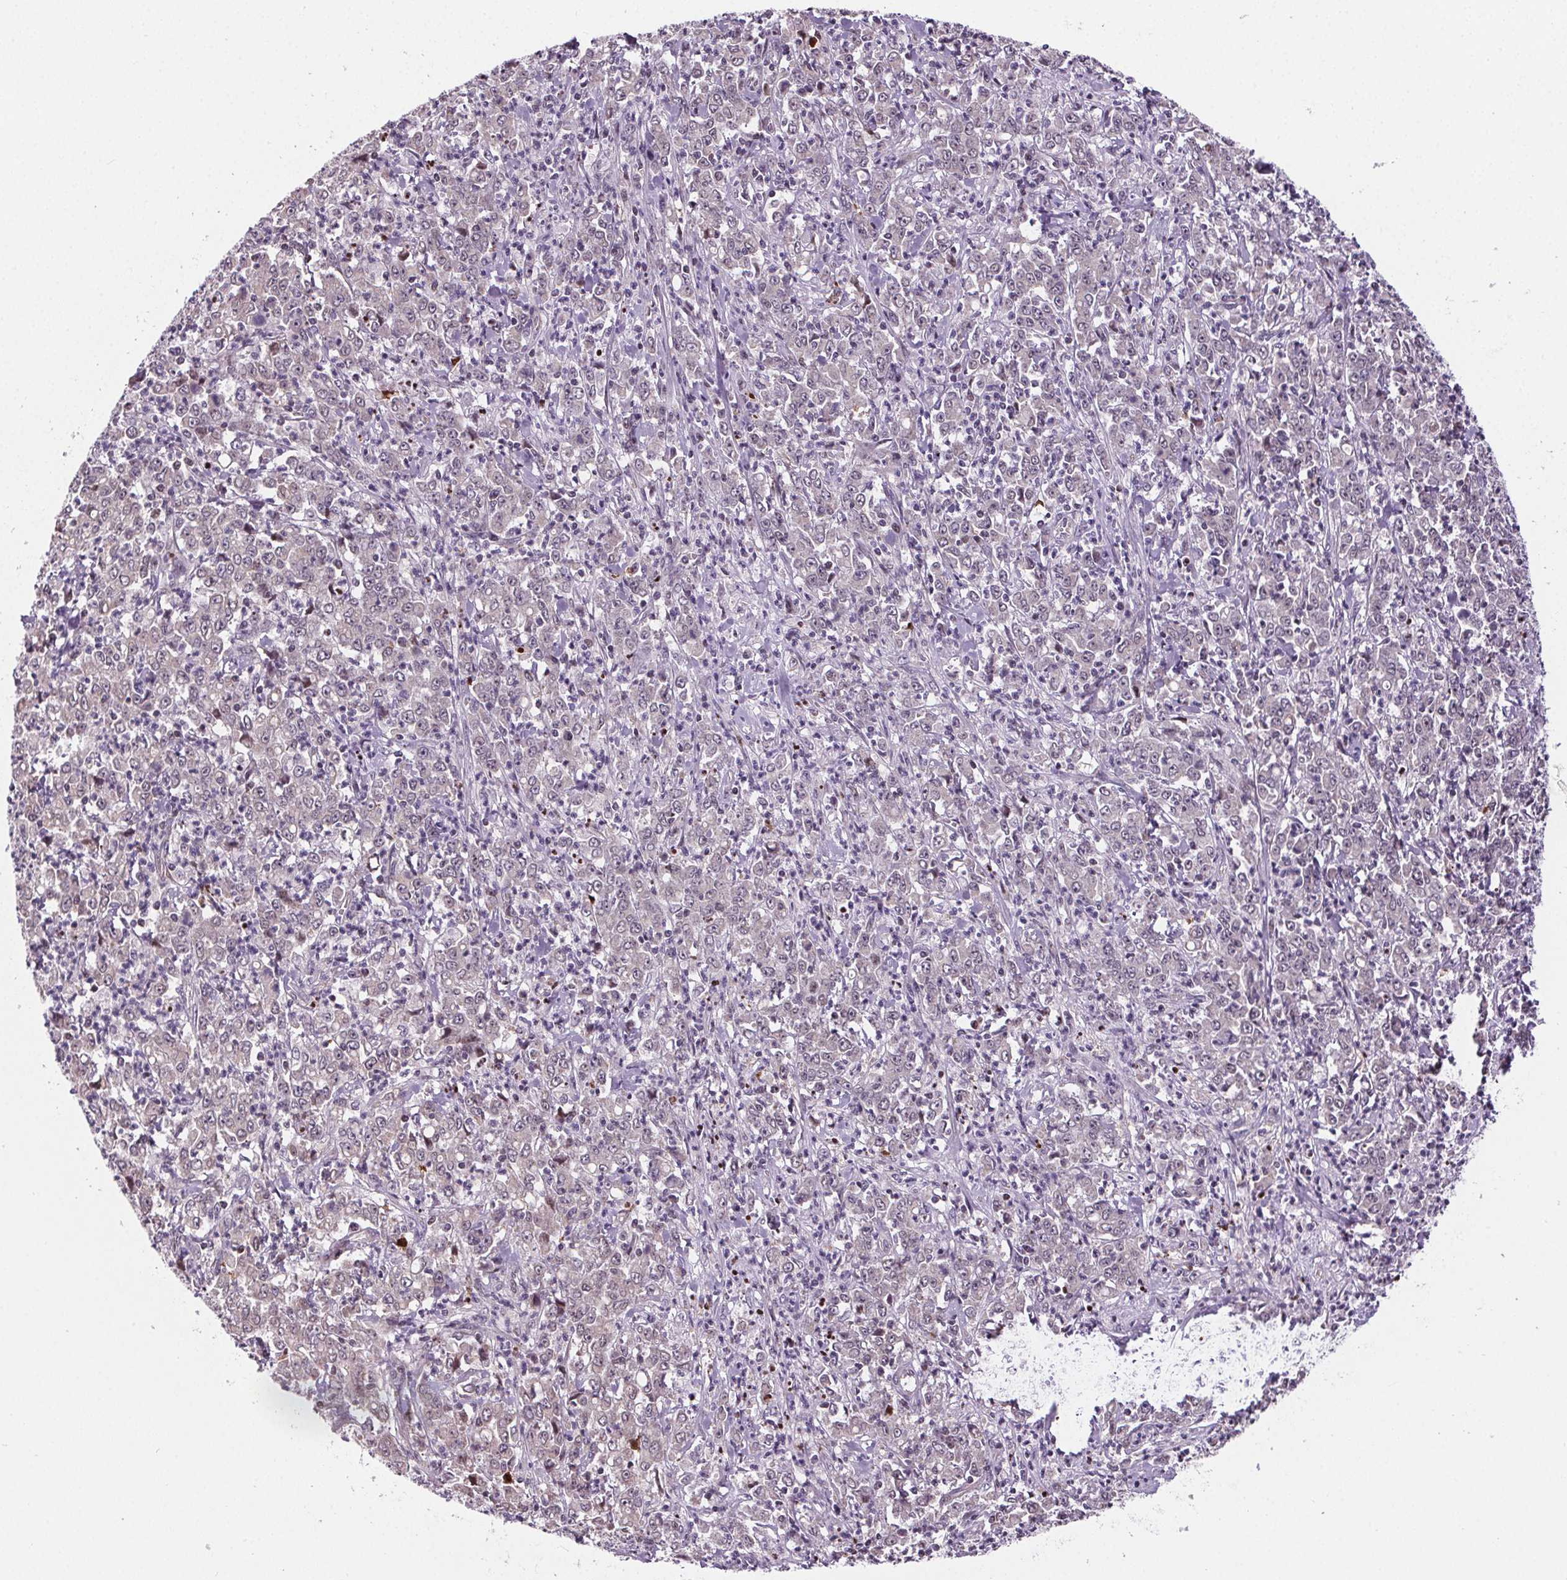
{"staining": {"intensity": "negative", "quantity": "none", "location": "none"}, "tissue": "stomach cancer", "cell_type": "Tumor cells", "image_type": "cancer", "snomed": [{"axis": "morphology", "description": "Adenocarcinoma, NOS"}, {"axis": "topography", "description": "Stomach, lower"}], "caption": "A high-resolution micrograph shows immunohistochemistry staining of stomach cancer (adenocarcinoma), which exhibits no significant positivity in tumor cells.", "gene": "SUCLA2", "patient": {"sex": "female", "age": 71}}